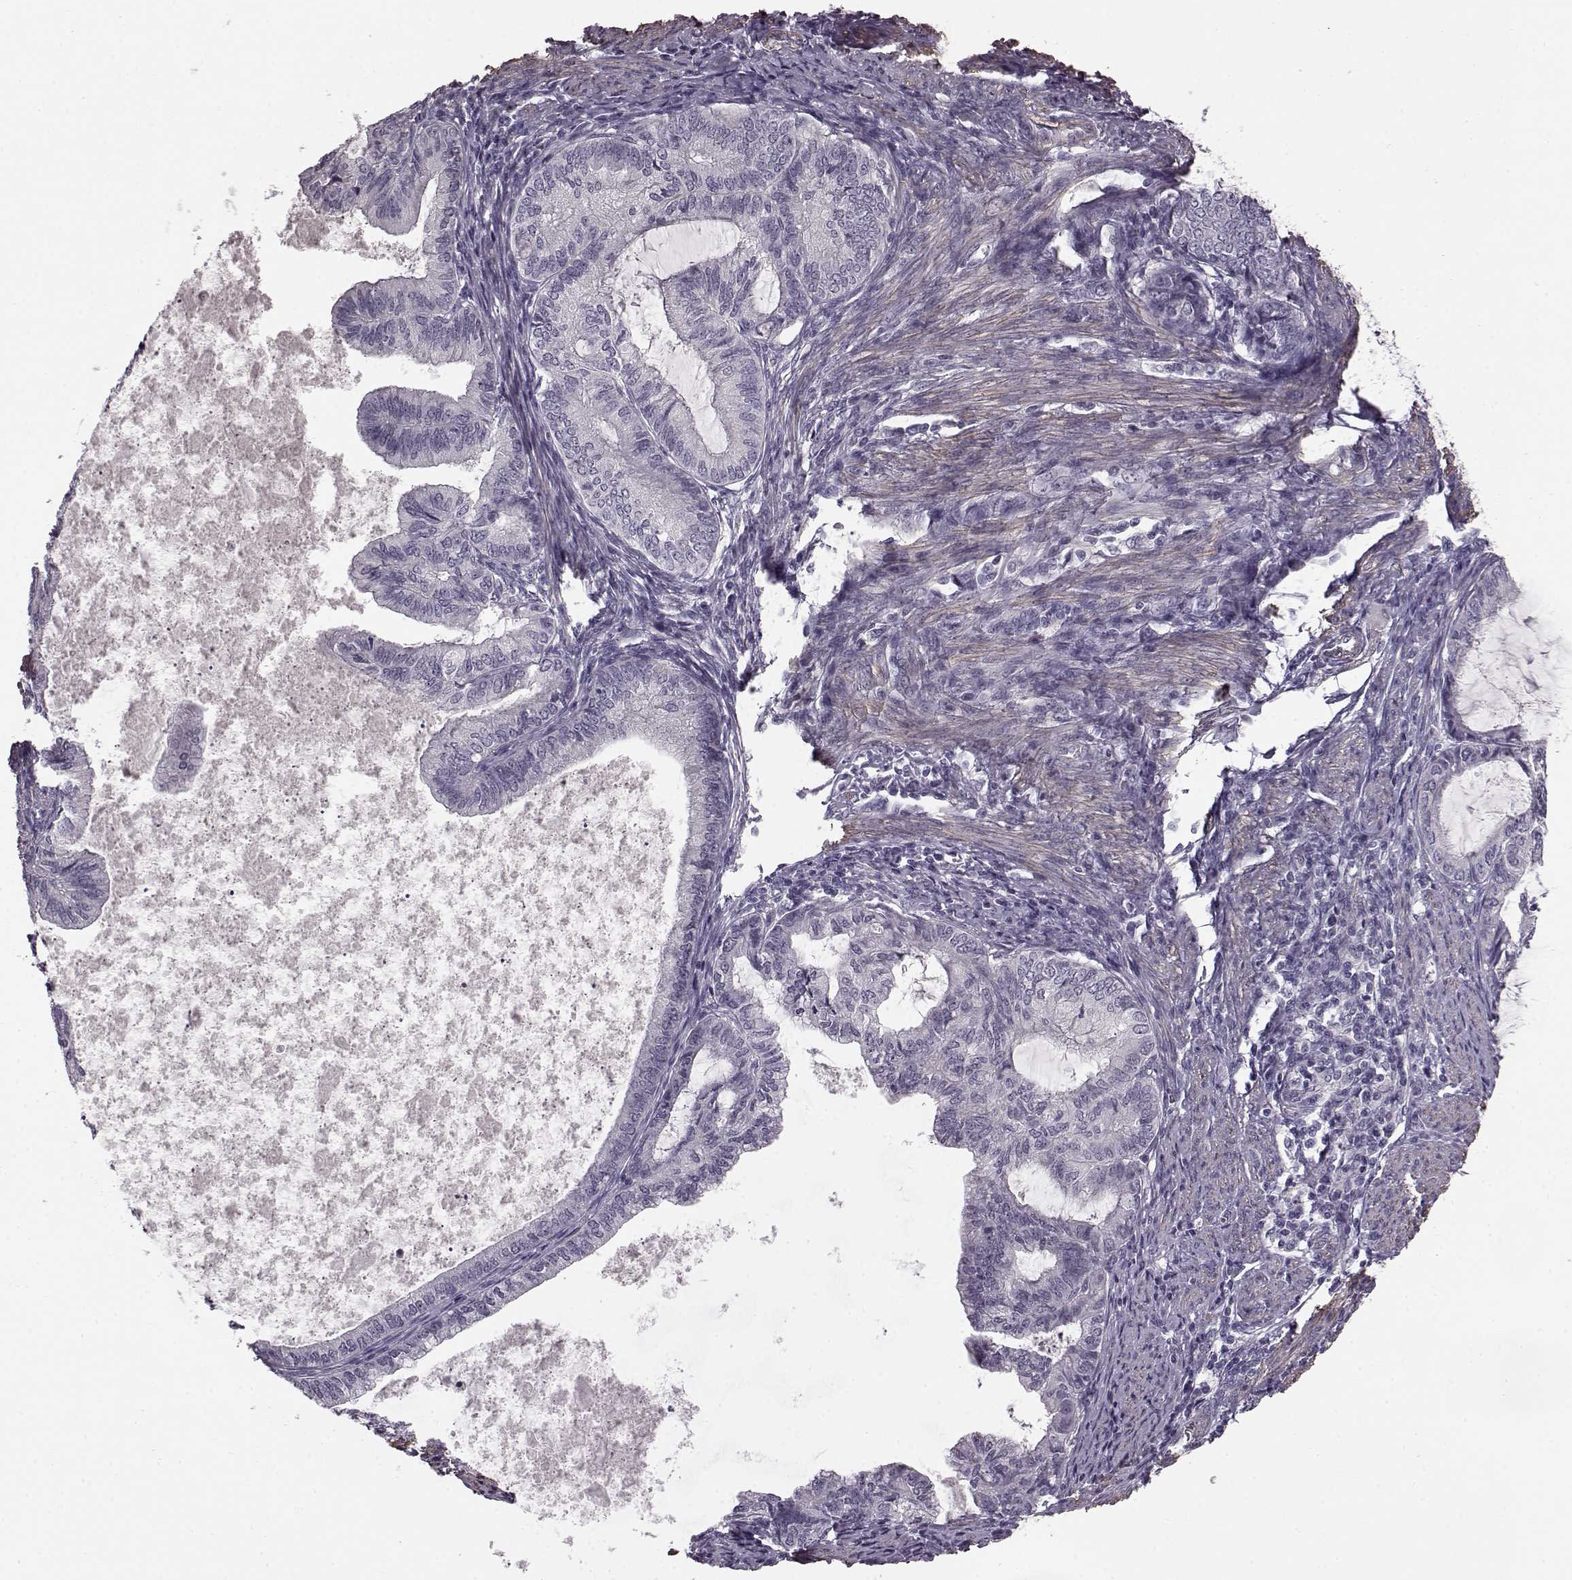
{"staining": {"intensity": "negative", "quantity": "none", "location": "none"}, "tissue": "endometrial cancer", "cell_type": "Tumor cells", "image_type": "cancer", "snomed": [{"axis": "morphology", "description": "Adenocarcinoma, NOS"}, {"axis": "topography", "description": "Endometrium"}], "caption": "Protein analysis of endometrial cancer (adenocarcinoma) displays no significant expression in tumor cells.", "gene": "SLCO3A1", "patient": {"sex": "female", "age": 86}}